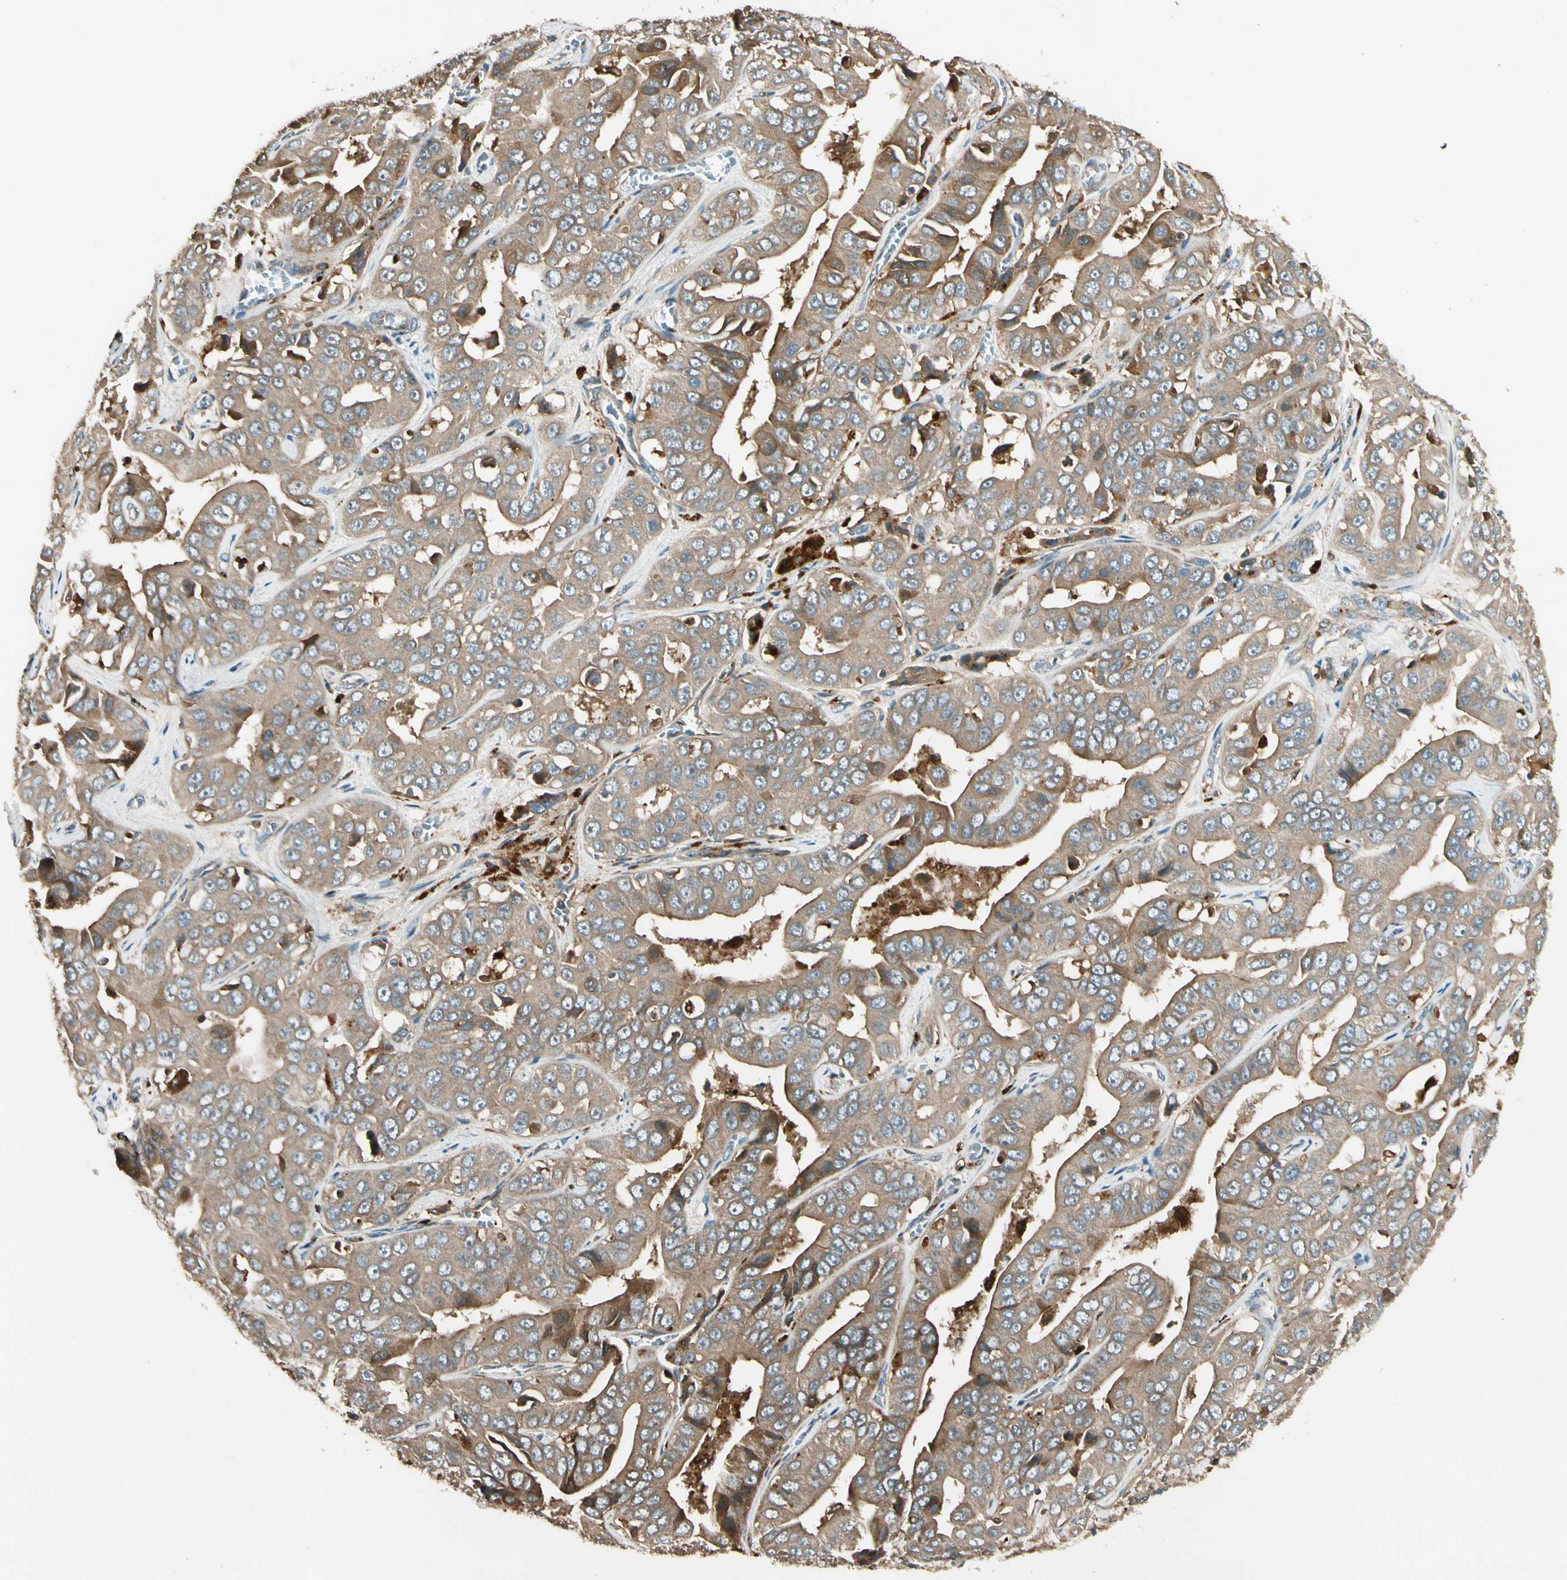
{"staining": {"intensity": "moderate", "quantity": "25%-75%", "location": "cytoplasmic/membranous"}, "tissue": "liver cancer", "cell_type": "Tumor cells", "image_type": "cancer", "snomed": [{"axis": "morphology", "description": "Cholangiocarcinoma"}, {"axis": "topography", "description": "Liver"}], "caption": "Liver cancer (cholangiocarcinoma) stained with a protein marker reveals moderate staining in tumor cells.", "gene": "STX11", "patient": {"sex": "female", "age": 52}}